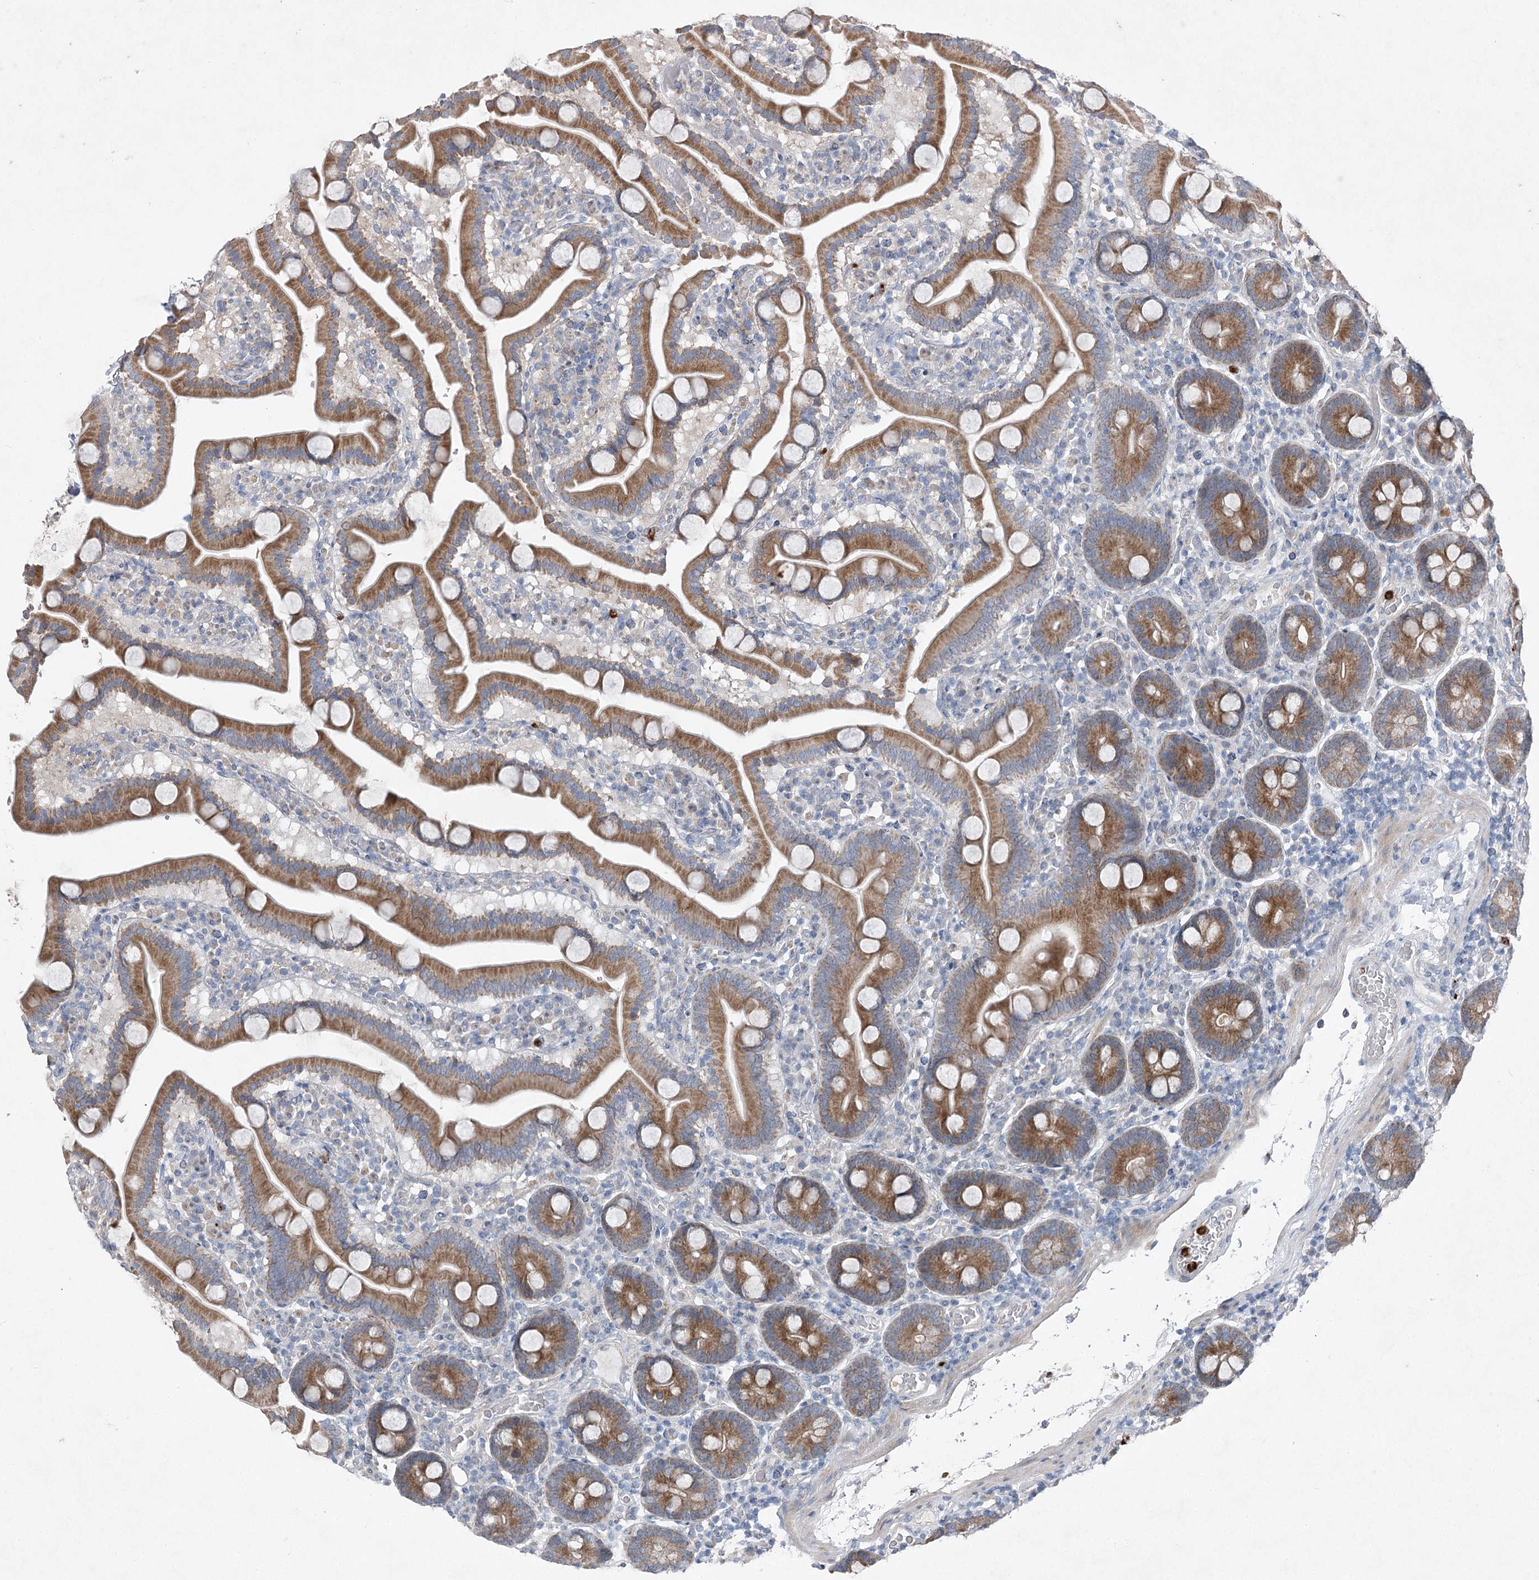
{"staining": {"intensity": "moderate", "quantity": ">75%", "location": "cytoplasmic/membranous"}, "tissue": "duodenum", "cell_type": "Glandular cells", "image_type": "normal", "snomed": [{"axis": "morphology", "description": "Normal tissue, NOS"}, {"axis": "topography", "description": "Duodenum"}], "caption": "An immunohistochemistry (IHC) micrograph of unremarkable tissue is shown. Protein staining in brown labels moderate cytoplasmic/membranous positivity in duodenum within glandular cells.", "gene": "ENSG00000285330", "patient": {"sex": "male", "age": 55}}